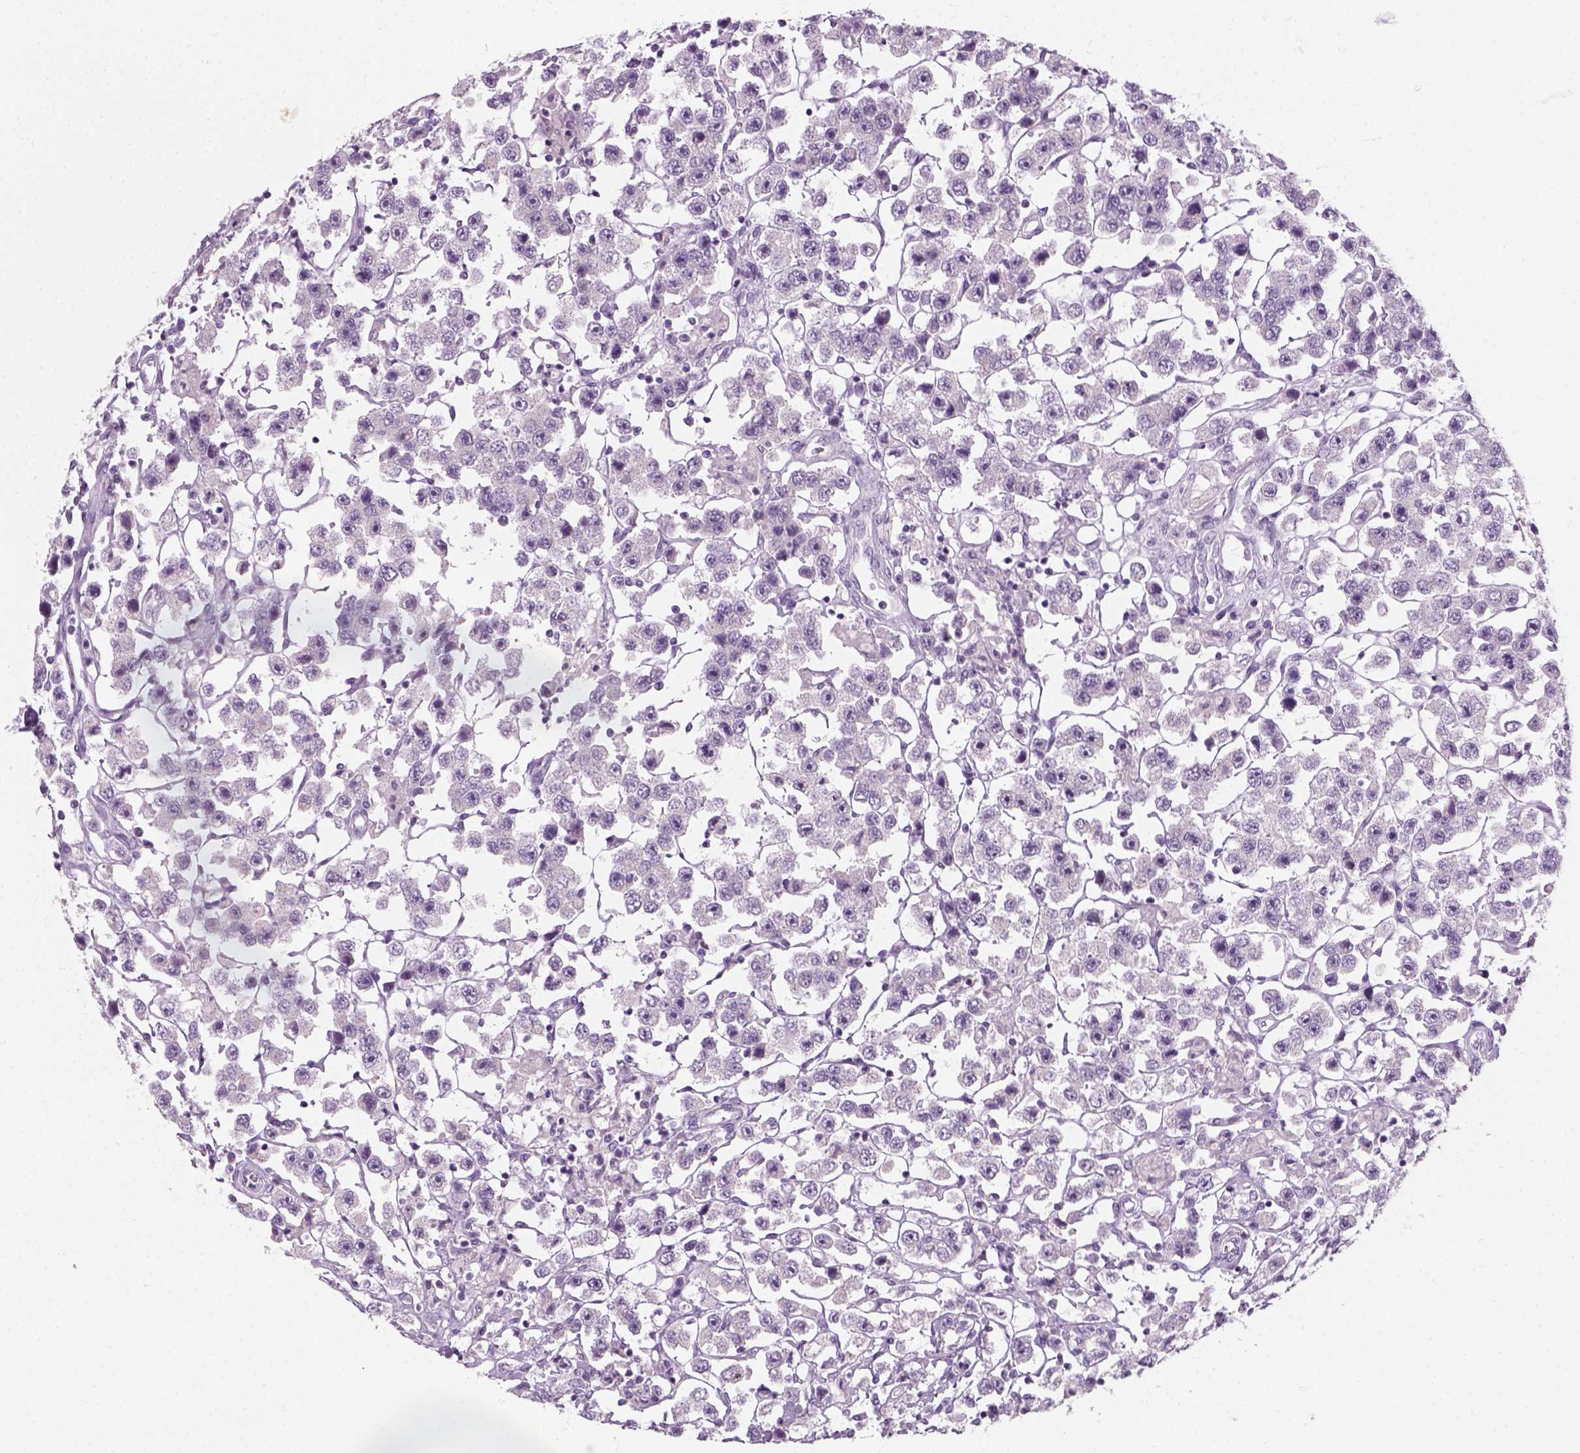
{"staining": {"intensity": "negative", "quantity": "none", "location": "none"}, "tissue": "testis cancer", "cell_type": "Tumor cells", "image_type": "cancer", "snomed": [{"axis": "morphology", "description": "Seminoma, NOS"}, {"axis": "topography", "description": "Testis"}], "caption": "Seminoma (testis) stained for a protein using immunohistochemistry reveals no expression tumor cells.", "gene": "IL4", "patient": {"sex": "male", "age": 45}}